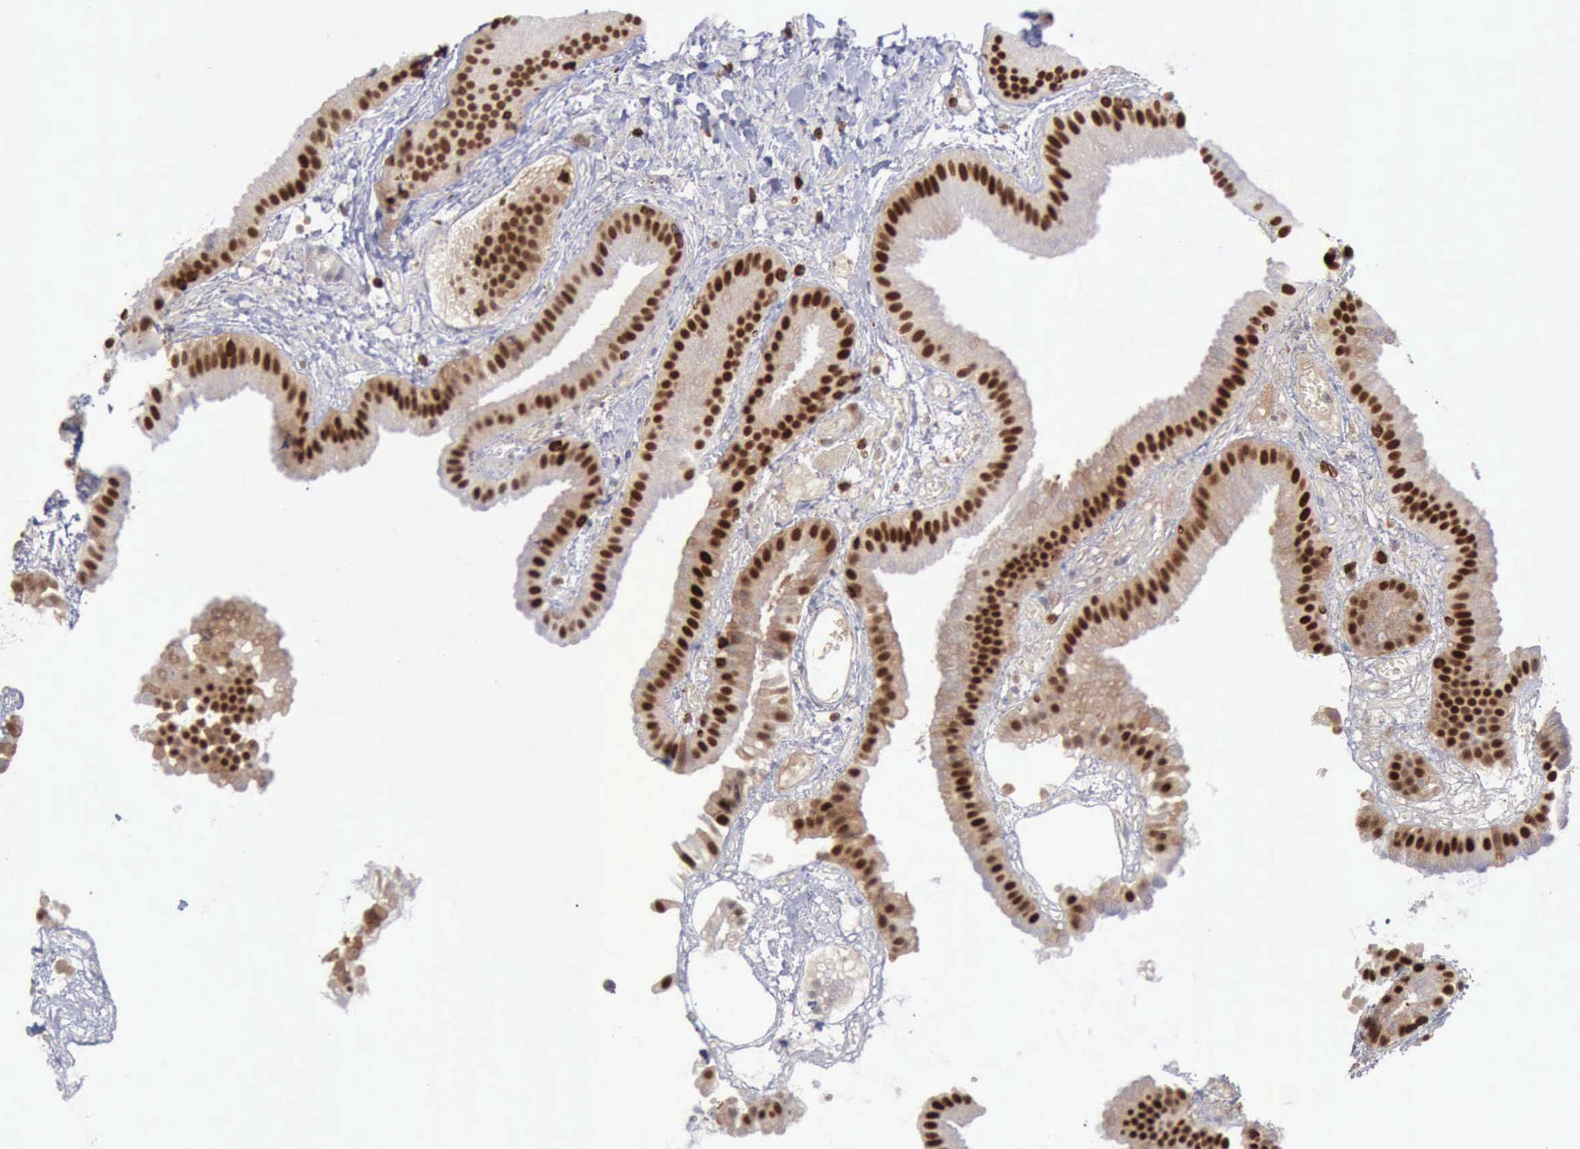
{"staining": {"intensity": "strong", "quantity": ">75%", "location": "cytoplasmic/membranous,nuclear"}, "tissue": "gallbladder", "cell_type": "Glandular cells", "image_type": "normal", "snomed": [{"axis": "morphology", "description": "Normal tissue, NOS"}, {"axis": "topography", "description": "Gallbladder"}], "caption": "A high-resolution image shows immunohistochemistry (IHC) staining of benign gallbladder, which displays strong cytoplasmic/membranous,nuclear expression in about >75% of glandular cells. (DAB (3,3'-diaminobenzidine) IHC, brown staining for protein, blue staining for nuclei).", "gene": "PDCD4", "patient": {"sex": "female", "age": 63}}